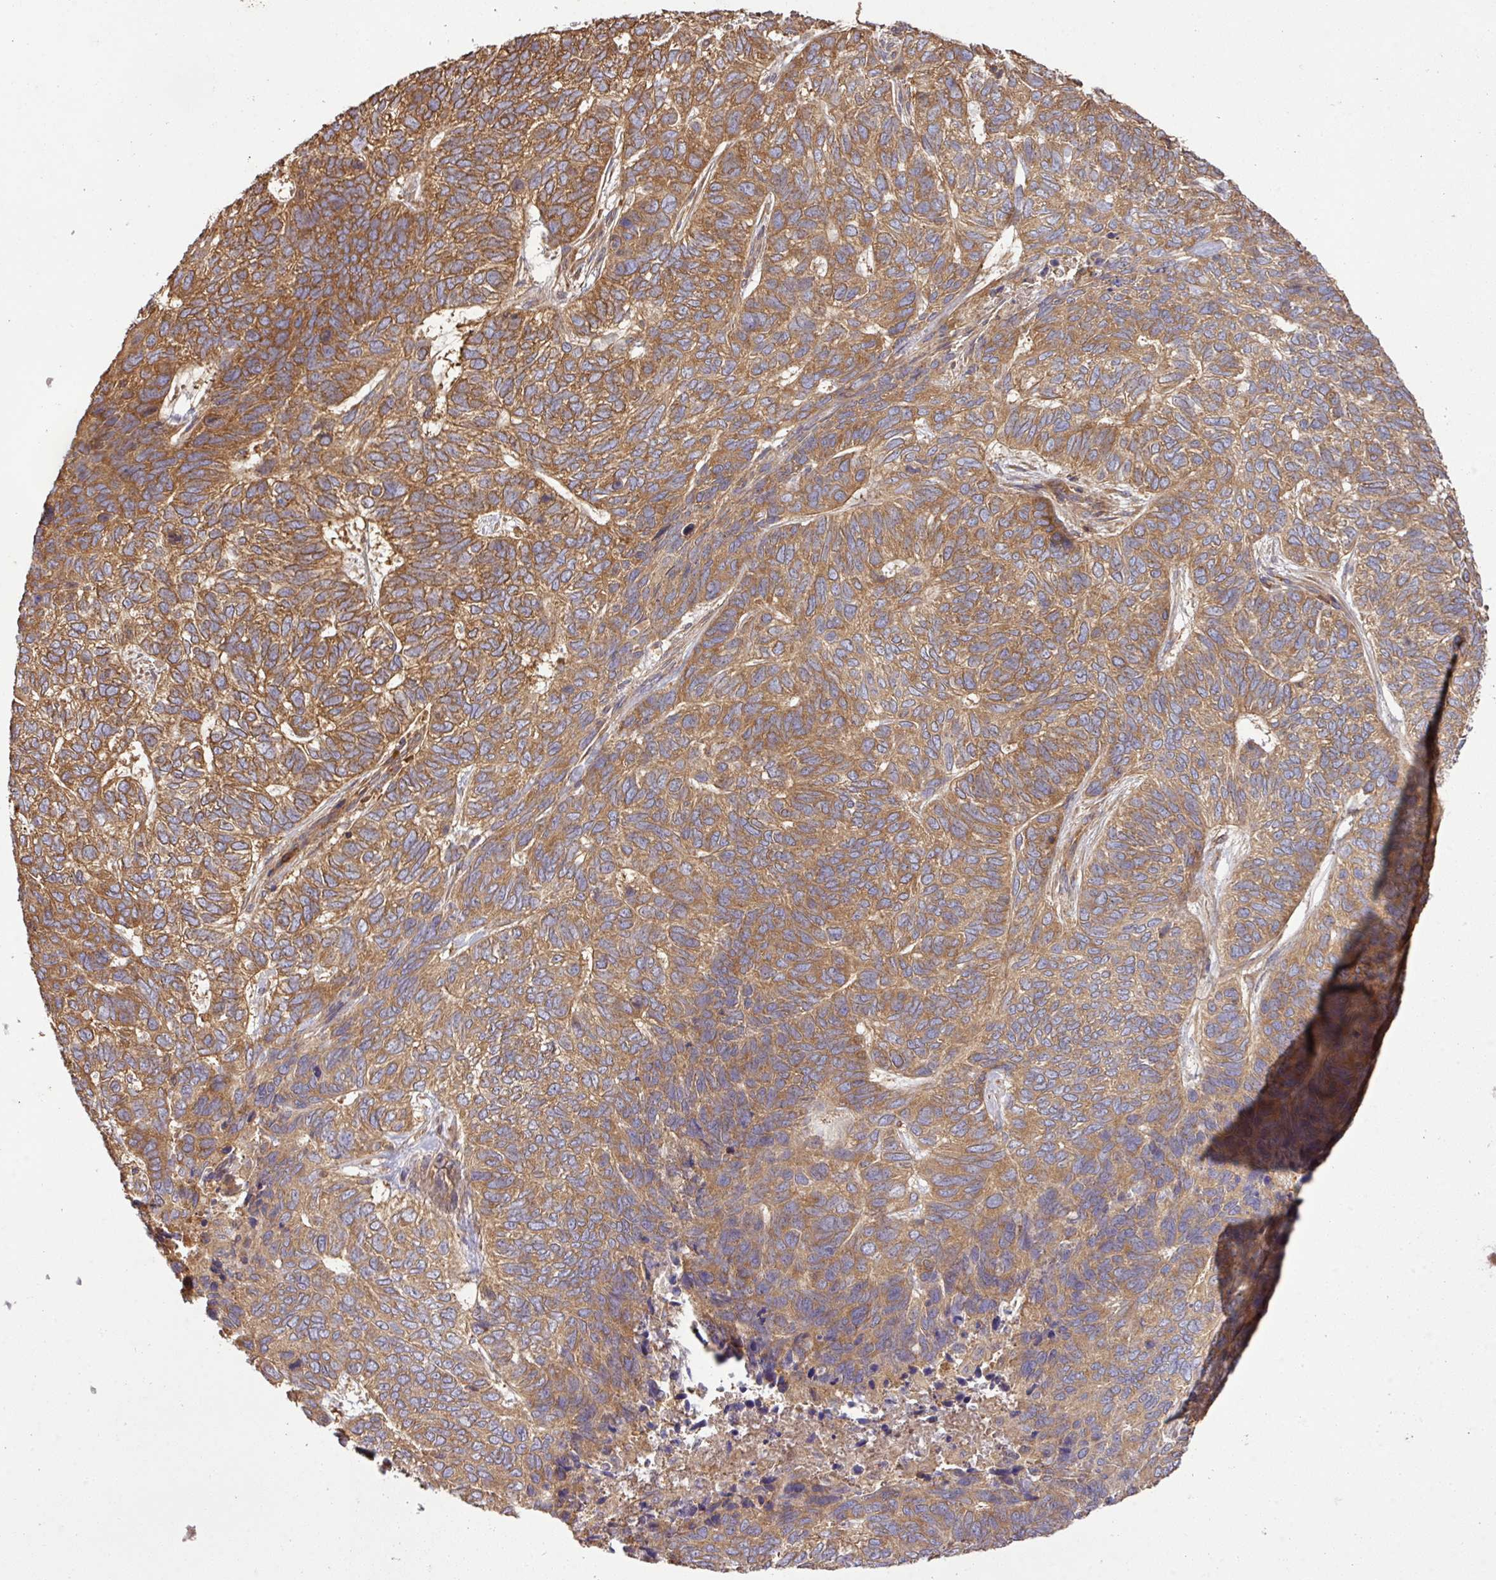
{"staining": {"intensity": "moderate", "quantity": ">75%", "location": "cytoplasmic/membranous"}, "tissue": "skin cancer", "cell_type": "Tumor cells", "image_type": "cancer", "snomed": [{"axis": "morphology", "description": "Basal cell carcinoma"}, {"axis": "topography", "description": "Skin"}], "caption": "Skin cancer (basal cell carcinoma) stained with DAB (3,3'-diaminobenzidine) immunohistochemistry exhibits medium levels of moderate cytoplasmic/membranous expression in approximately >75% of tumor cells.", "gene": "GSPT1", "patient": {"sex": "female", "age": 65}}